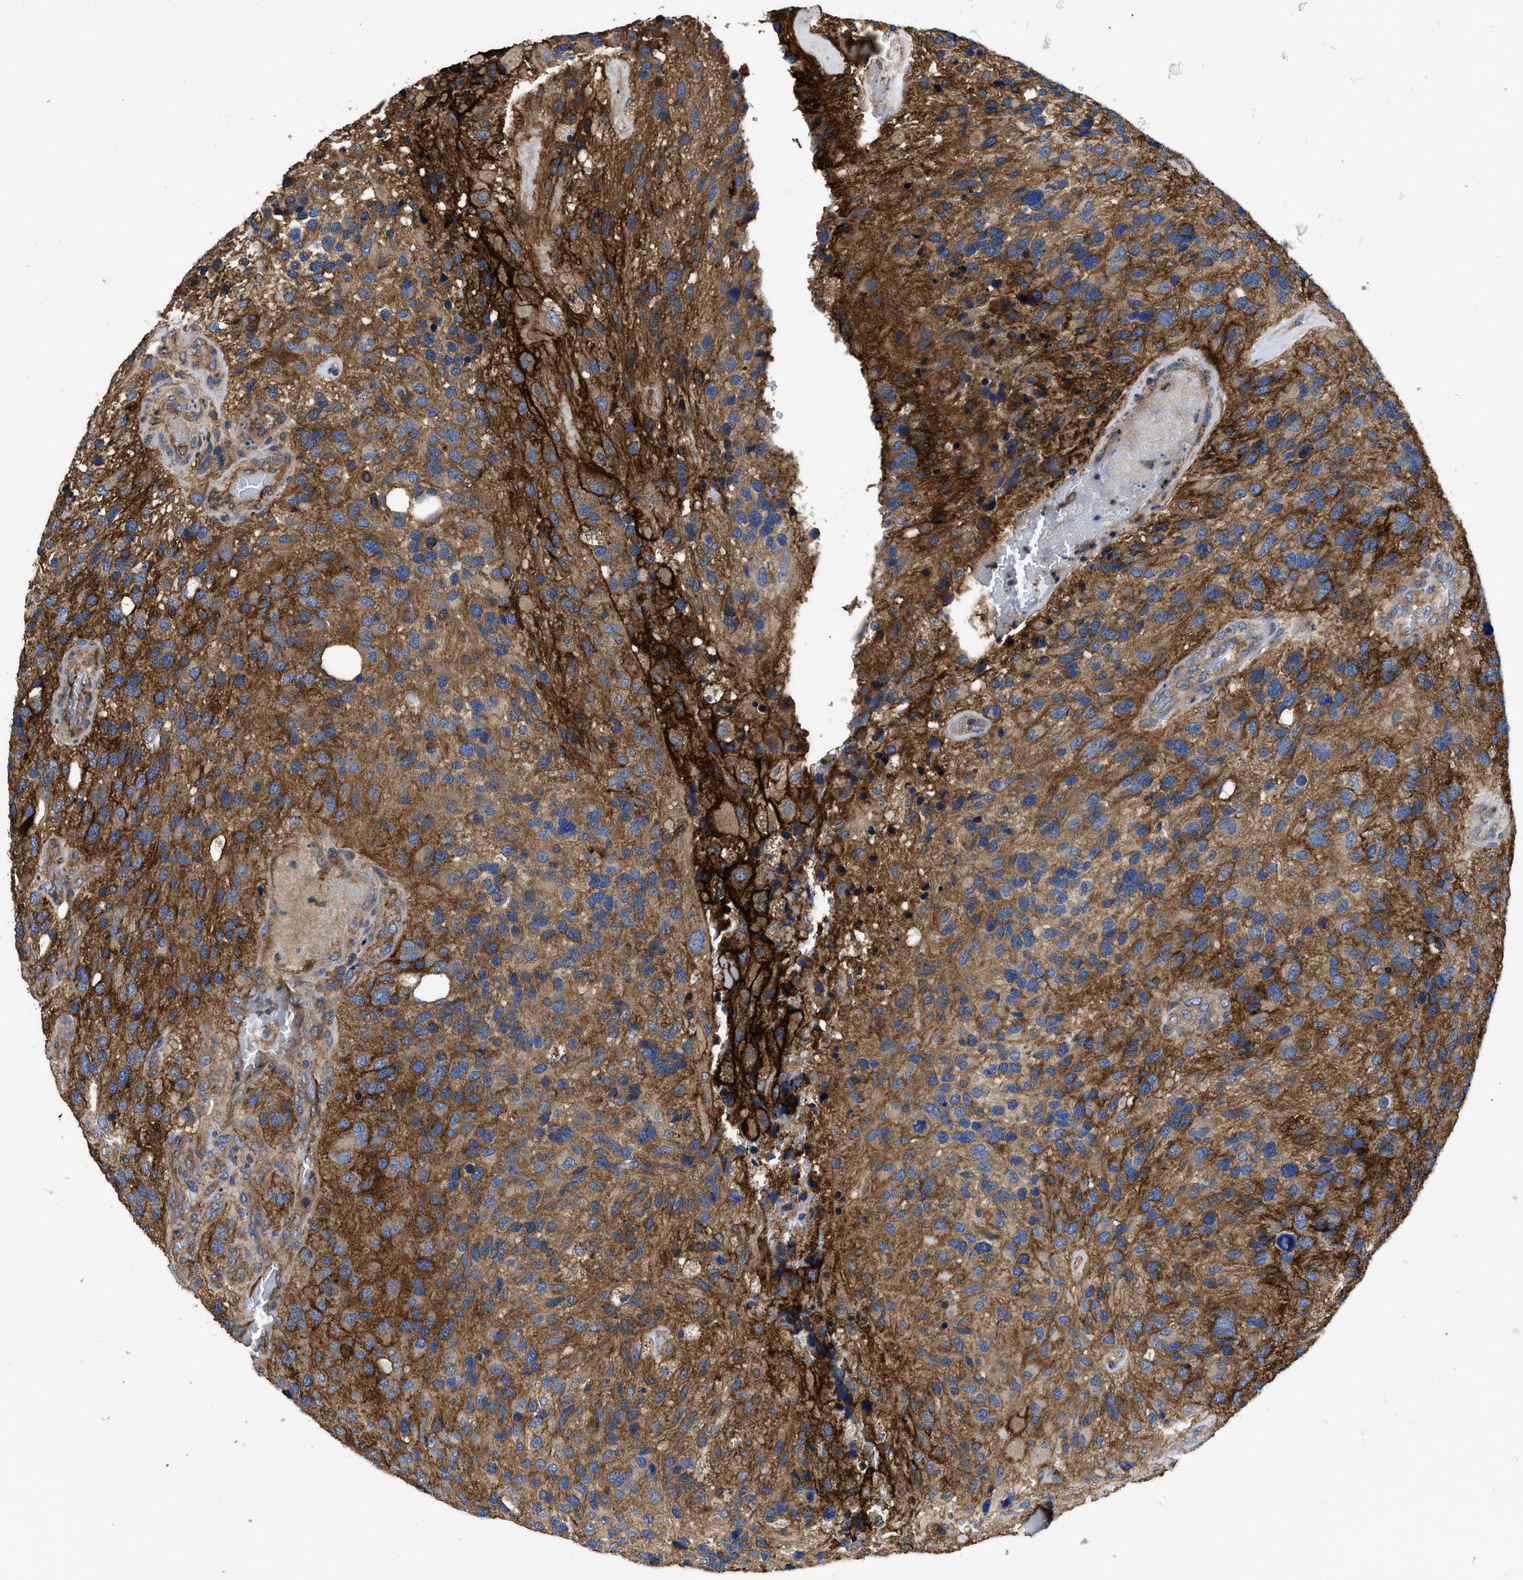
{"staining": {"intensity": "strong", "quantity": ">75%", "location": "cytoplasmic/membranous"}, "tissue": "glioma", "cell_type": "Tumor cells", "image_type": "cancer", "snomed": [{"axis": "morphology", "description": "Glioma, malignant, High grade"}, {"axis": "topography", "description": "Brain"}], "caption": "High-magnification brightfield microscopy of glioma stained with DAB (brown) and counterstained with hematoxylin (blue). tumor cells exhibit strong cytoplasmic/membranous expression is seen in approximately>75% of cells.", "gene": "NT5E", "patient": {"sex": "female", "age": 58}}